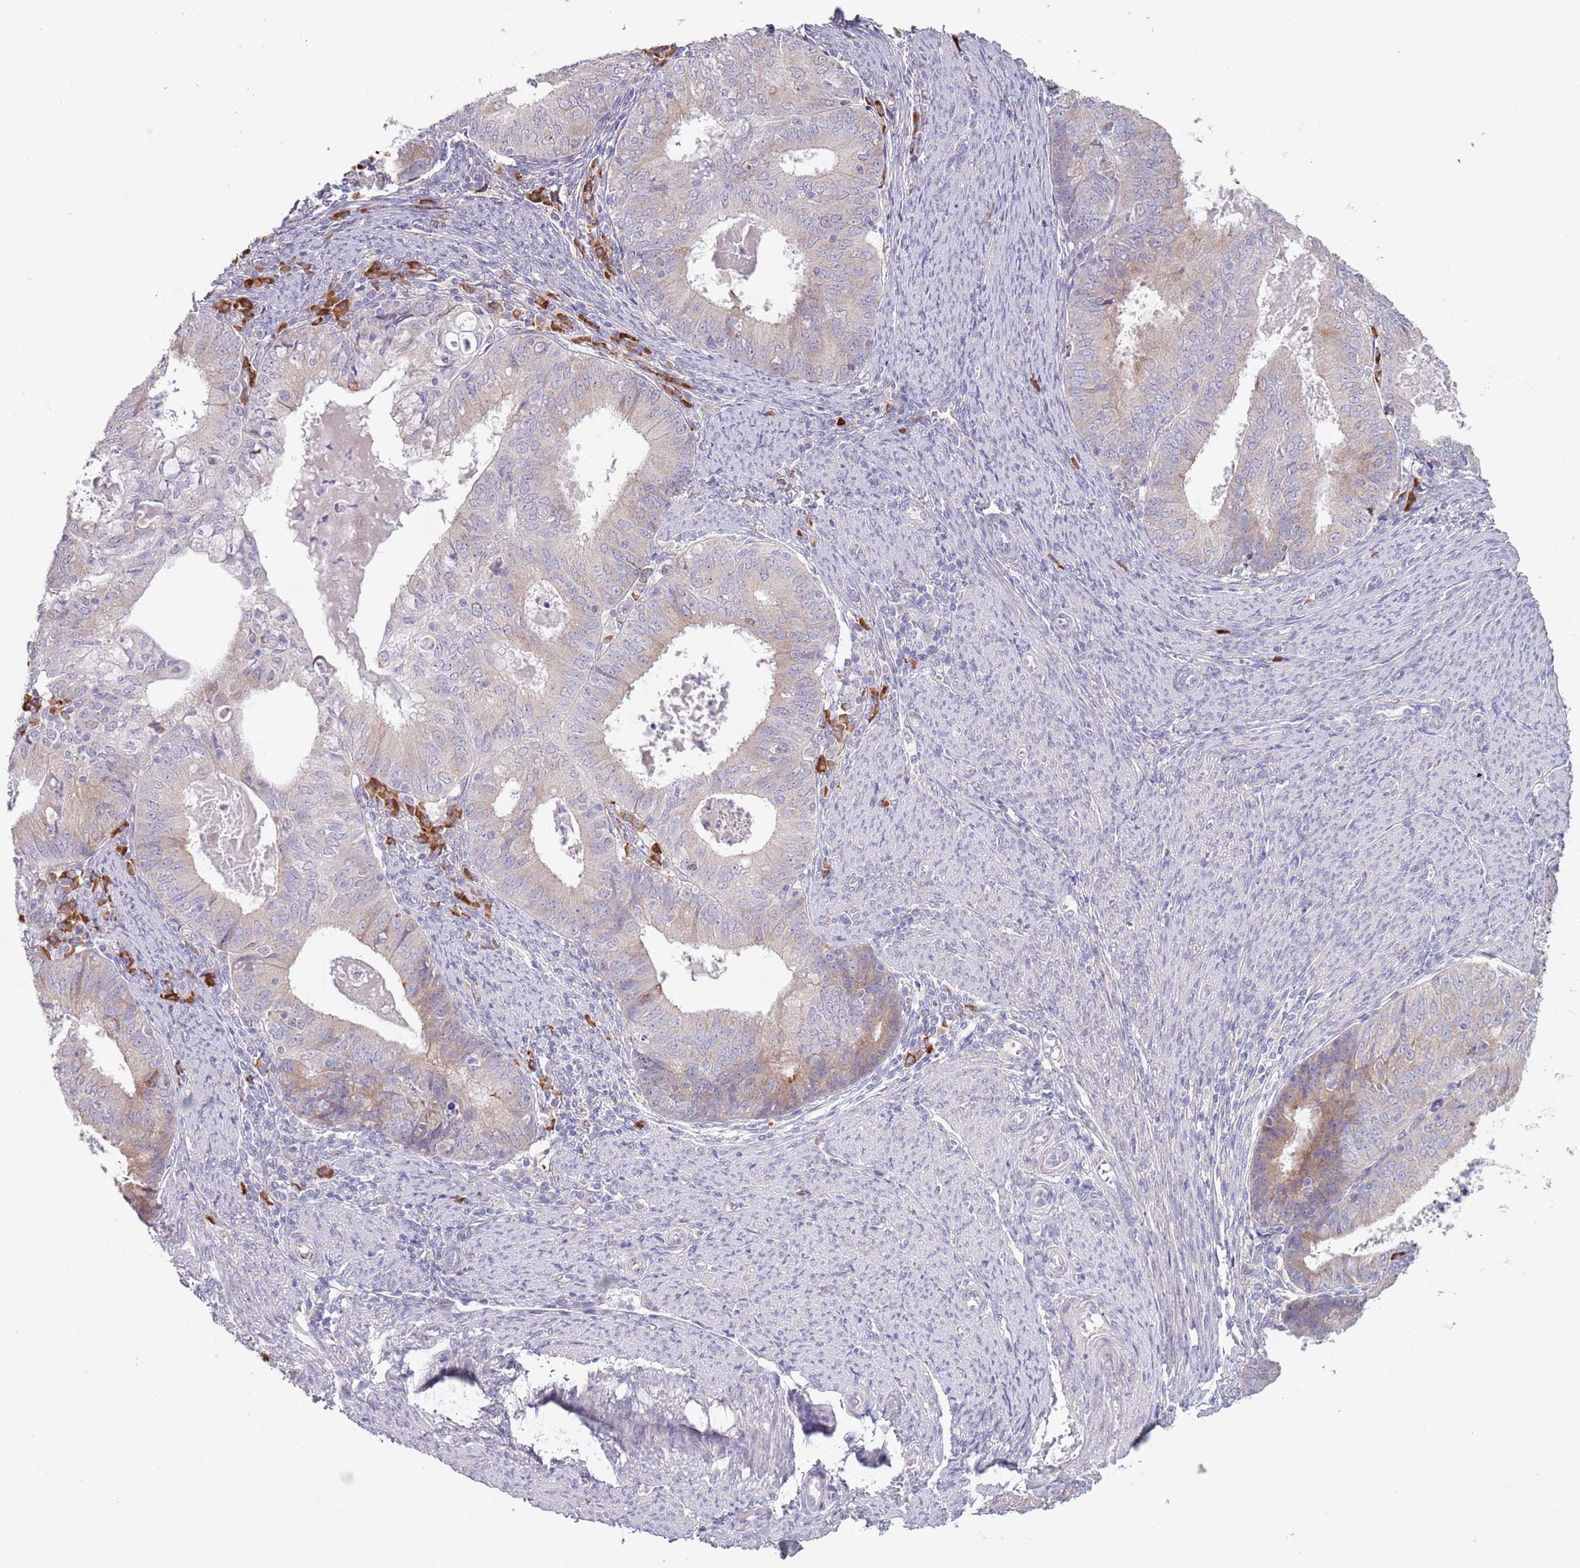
{"staining": {"intensity": "weak", "quantity": "<25%", "location": "cytoplasmic/membranous"}, "tissue": "endometrial cancer", "cell_type": "Tumor cells", "image_type": "cancer", "snomed": [{"axis": "morphology", "description": "Adenocarcinoma, NOS"}, {"axis": "topography", "description": "Endometrium"}], "caption": "DAB (3,3'-diaminobenzidine) immunohistochemical staining of human endometrial cancer (adenocarcinoma) demonstrates no significant staining in tumor cells. (DAB IHC, high magnification).", "gene": "LTB", "patient": {"sex": "female", "age": 57}}